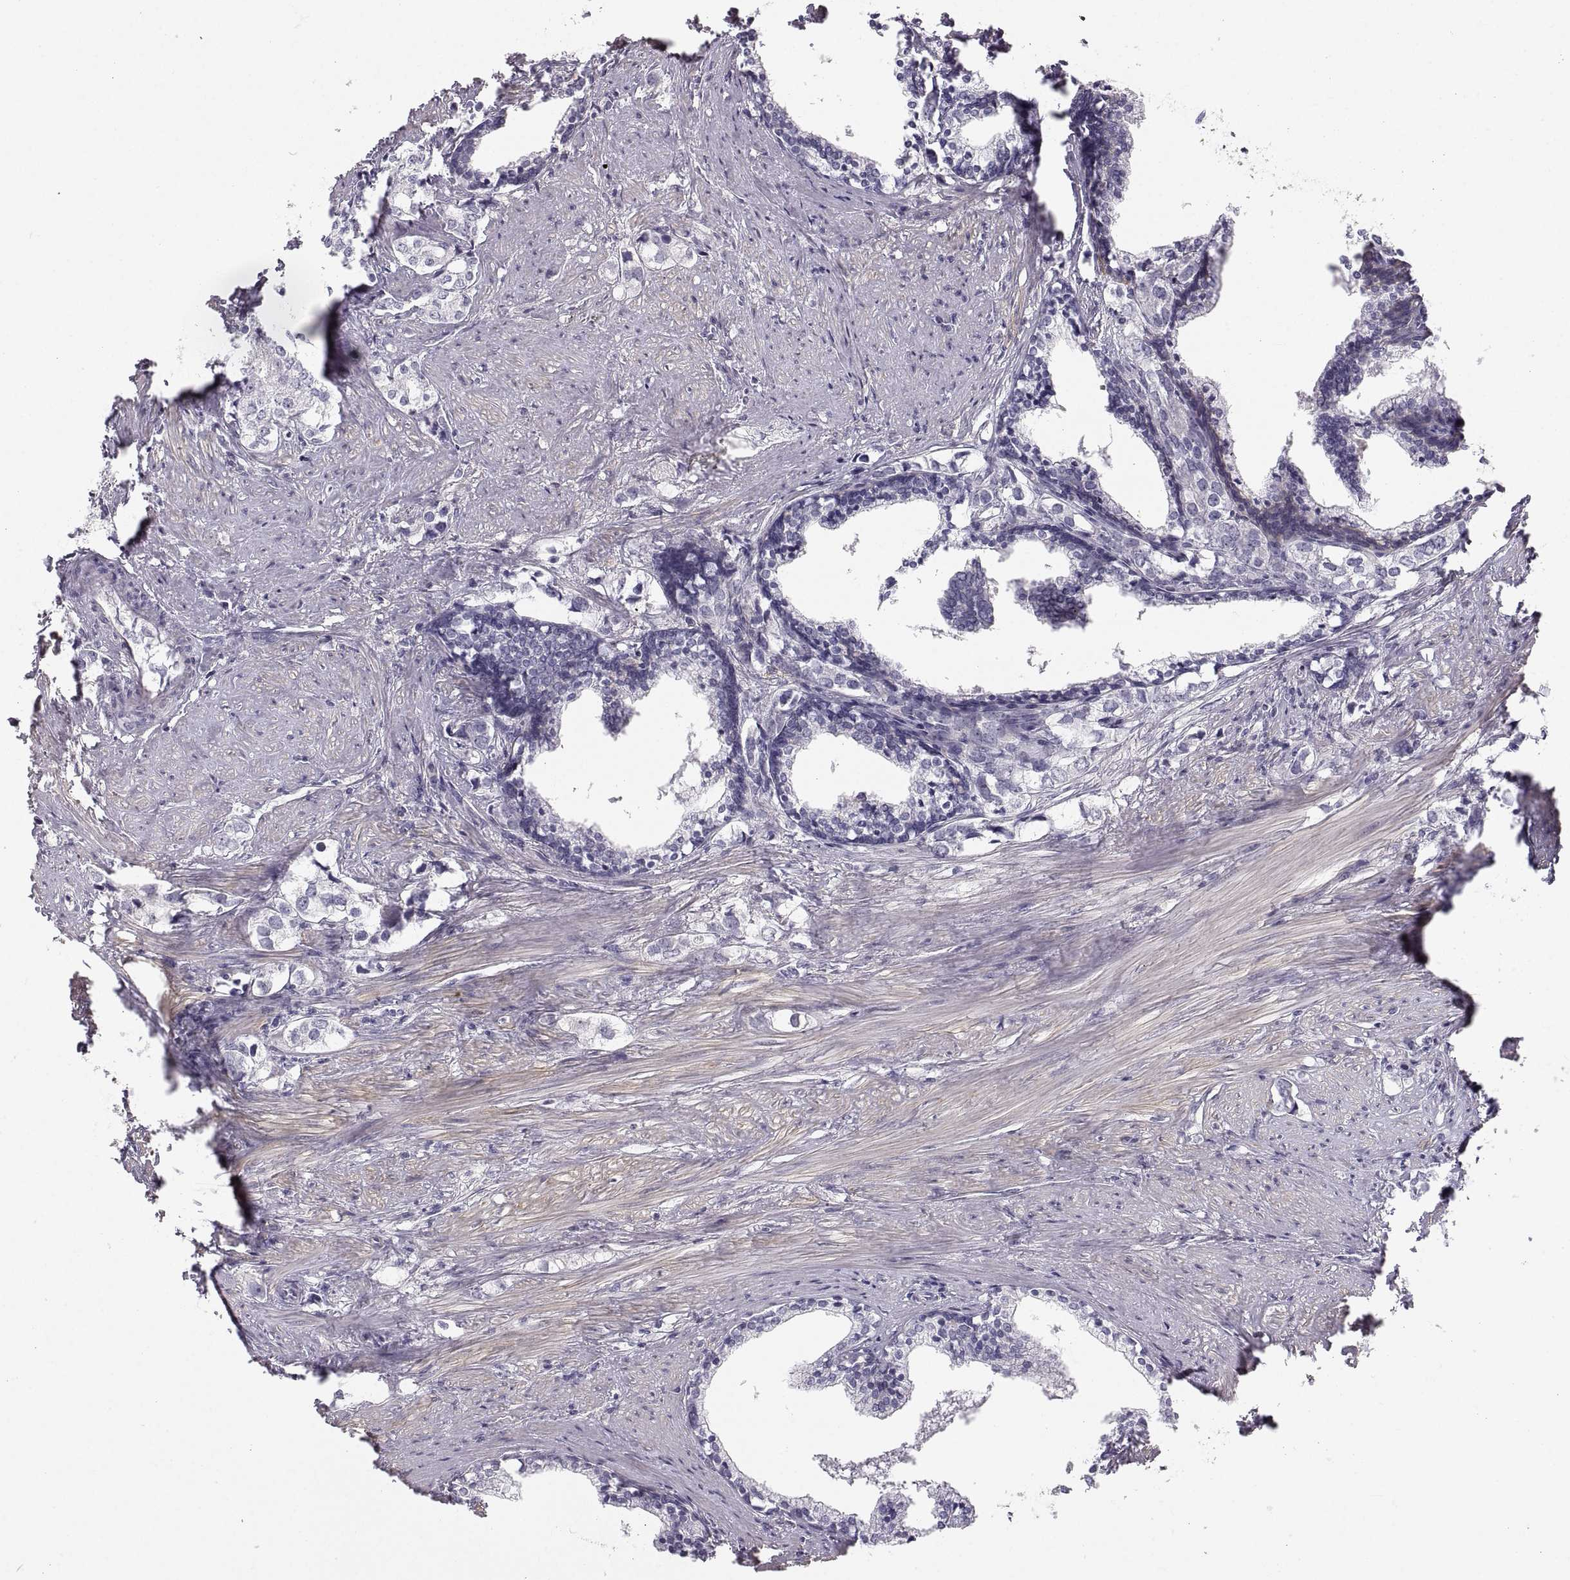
{"staining": {"intensity": "negative", "quantity": "none", "location": "none"}, "tissue": "prostate cancer", "cell_type": "Tumor cells", "image_type": "cancer", "snomed": [{"axis": "morphology", "description": "Adenocarcinoma, NOS"}, {"axis": "topography", "description": "Prostate and seminal vesicle, NOS"}], "caption": "Histopathology image shows no protein expression in tumor cells of prostate adenocarcinoma tissue.", "gene": "ZNF185", "patient": {"sex": "male", "age": 63}}